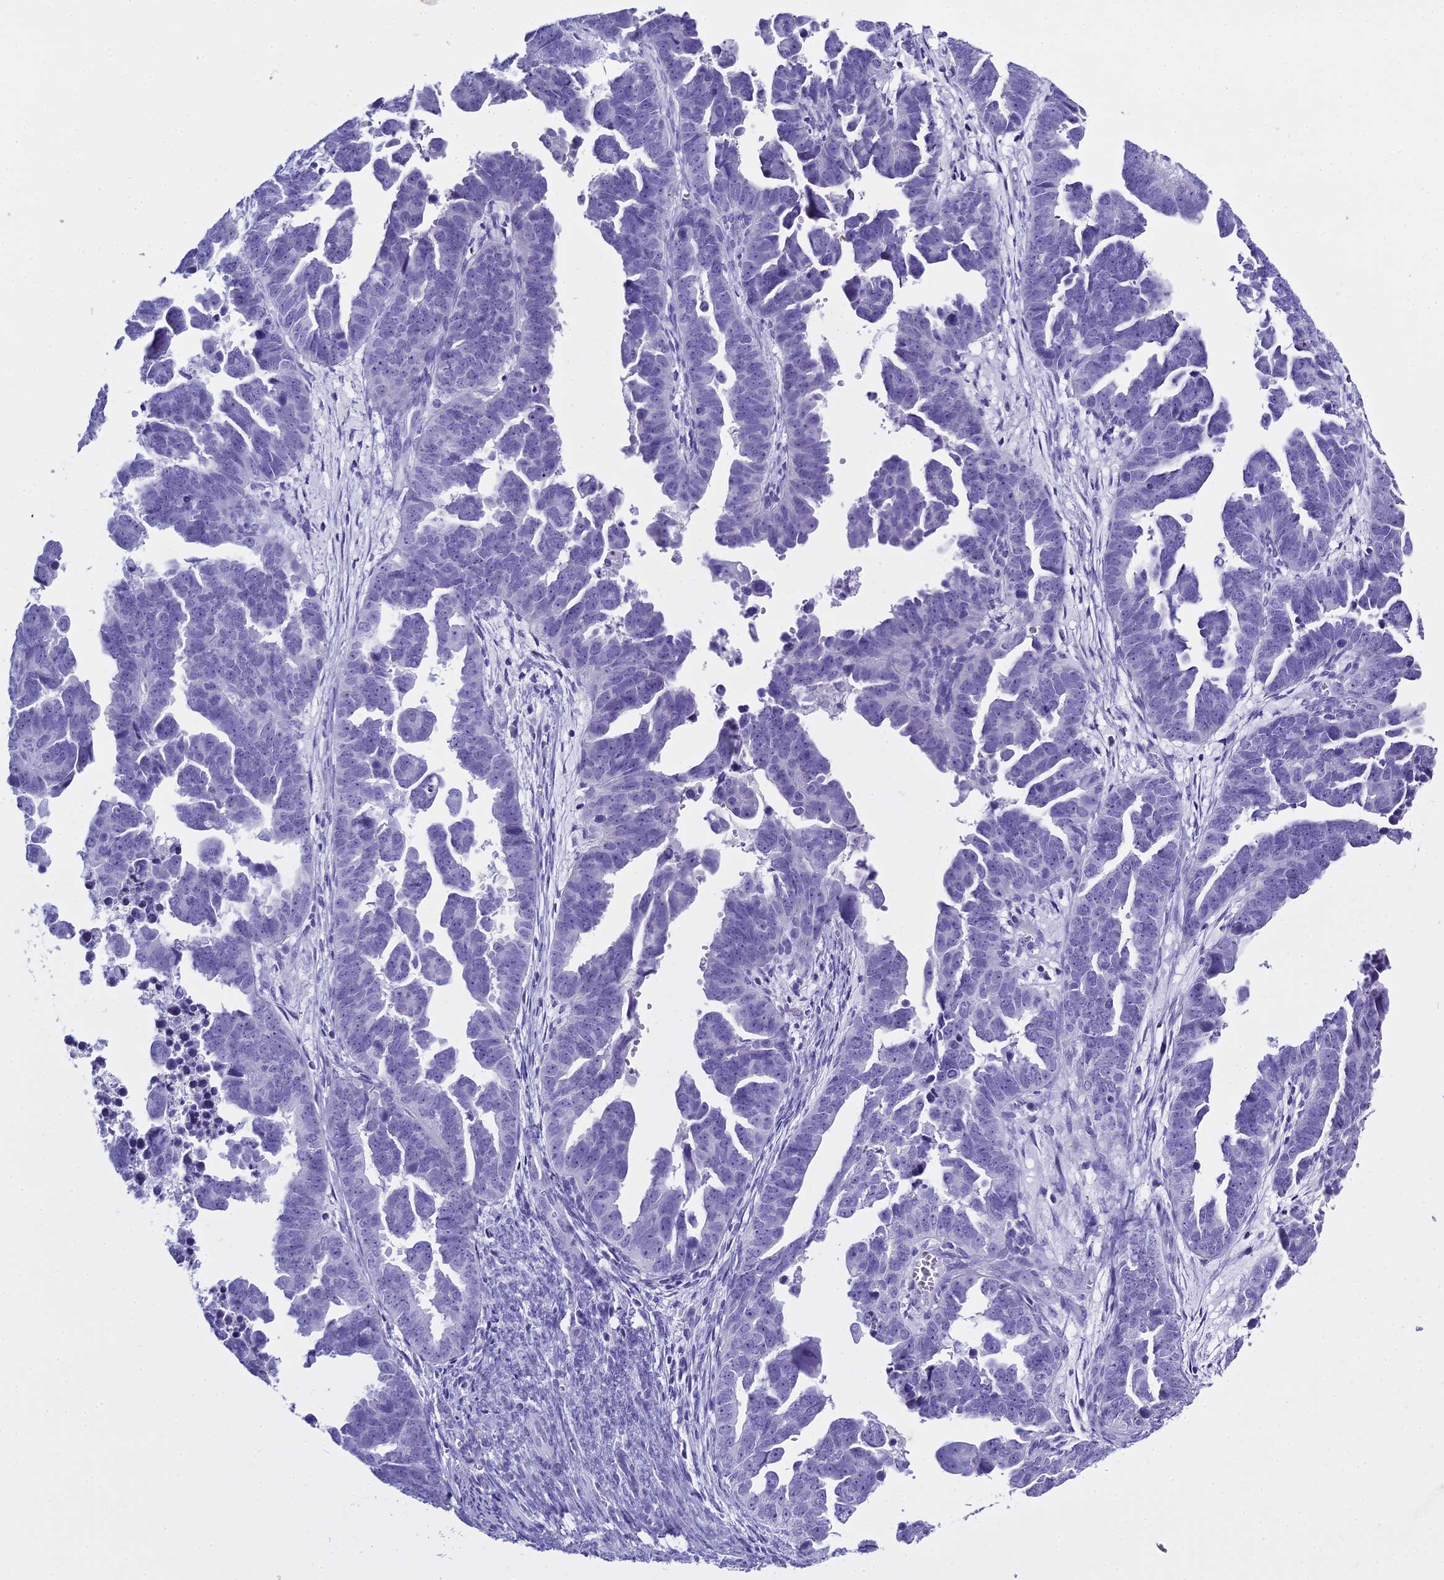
{"staining": {"intensity": "negative", "quantity": "none", "location": "none"}, "tissue": "endometrial cancer", "cell_type": "Tumor cells", "image_type": "cancer", "snomed": [{"axis": "morphology", "description": "Adenocarcinoma, NOS"}, {"axis": "topography", "description": "Endometrium"}], "caption": "Adenocarcinoma (endometrial) was stained to show a protein in brown. There is no significant positivity in tumor cells.", "gene": "HMGB4", "patient": {"sex": "female", "age": 75}}